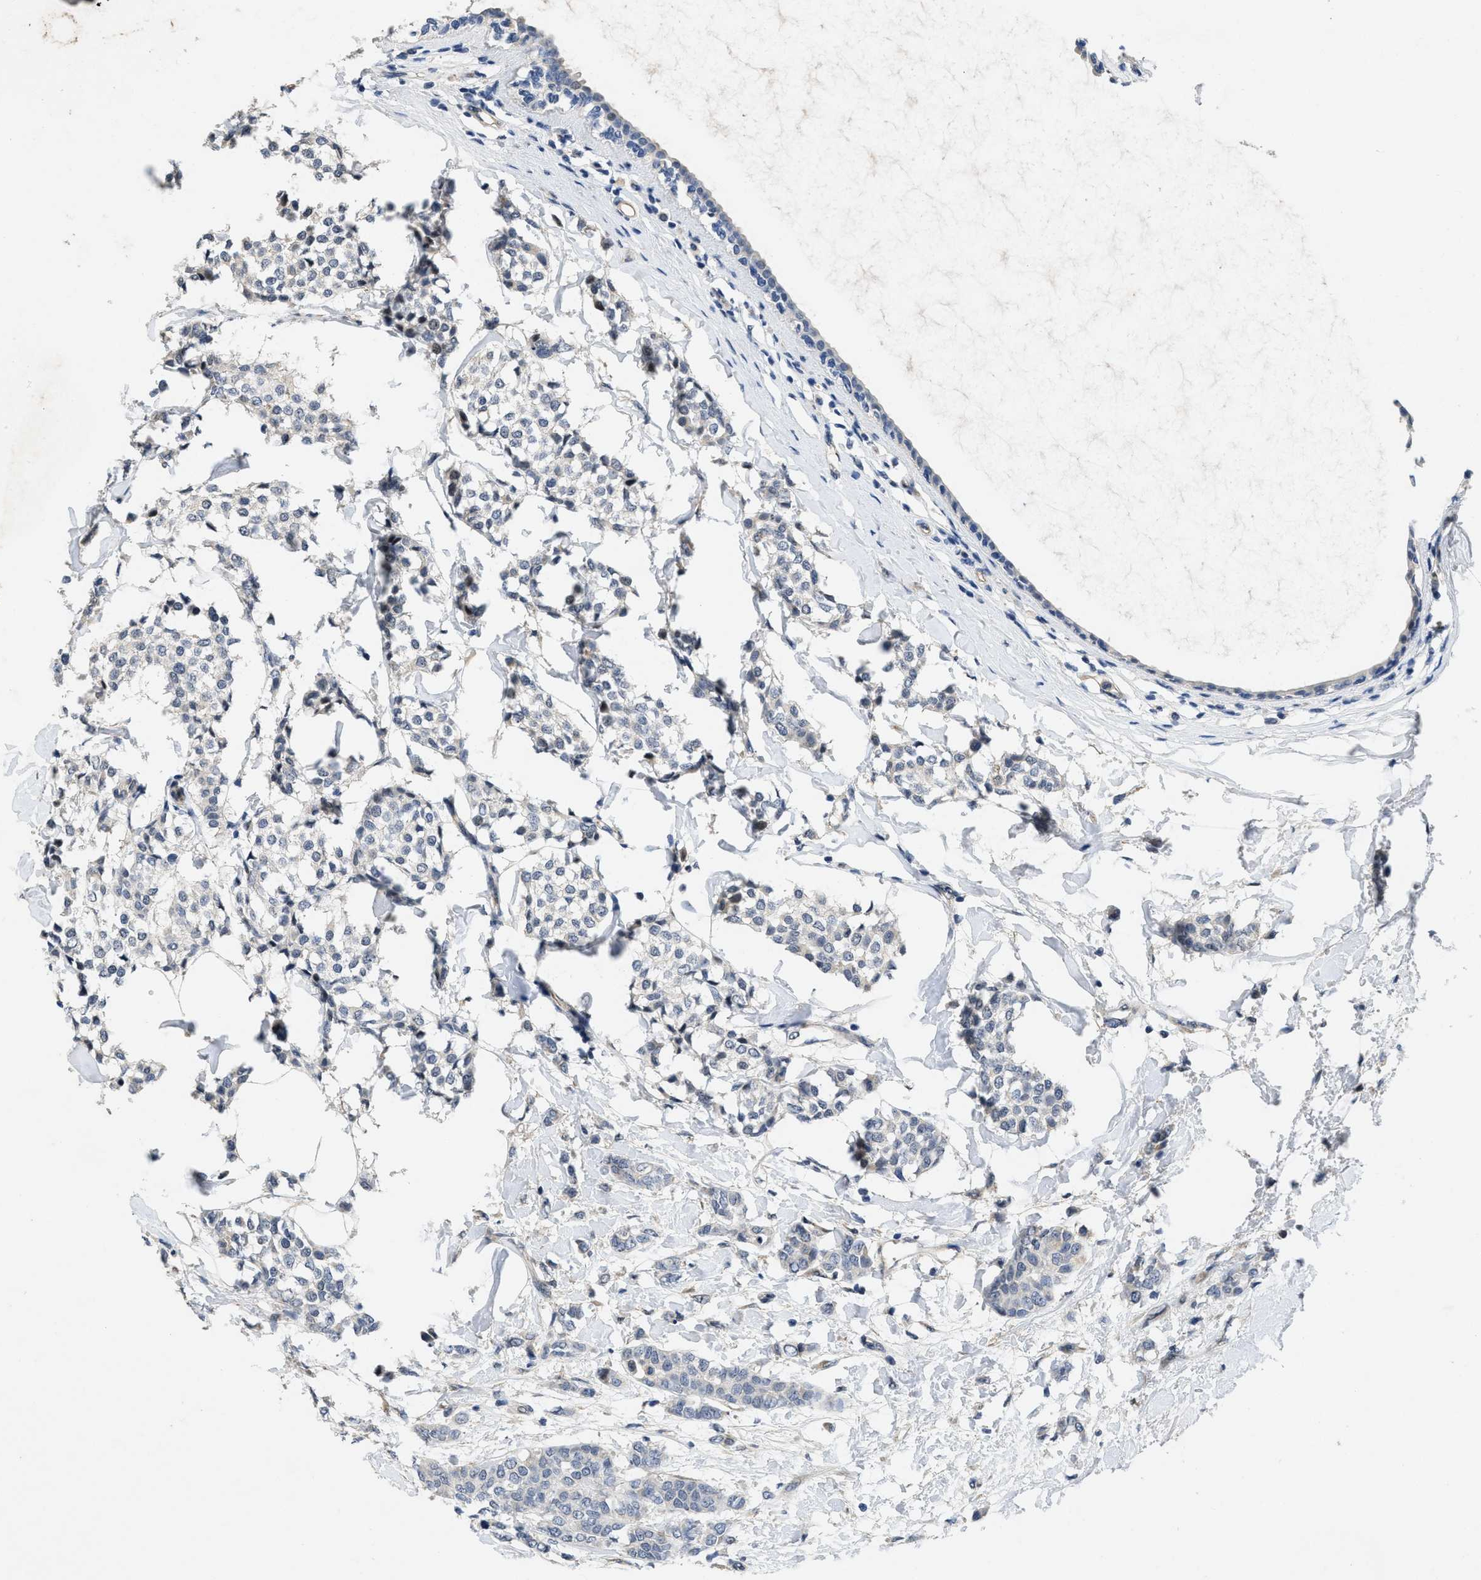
{"staining": {"intensity": "negative", "quantity": "none", "location": "none"}, "tissue": "breast cancer", "cell_type": "Tumor cells", "image_type": "cancer", "snomed": [{"axis": "morphology", "description": "Lobular carcinoma, in situ"}, {"axis": "morphology", "description": "Lobular carcinoma"}, {"axis": "topography", "description": "Breast"}], "caption": "This is an immunohistochemistry (IHC) image of breast cancer (lobular carcinoma in situ). There is no positivity in tumor cells.", "gene": "PAPOLG", "patient": {"sex": "female", "age": 41}}